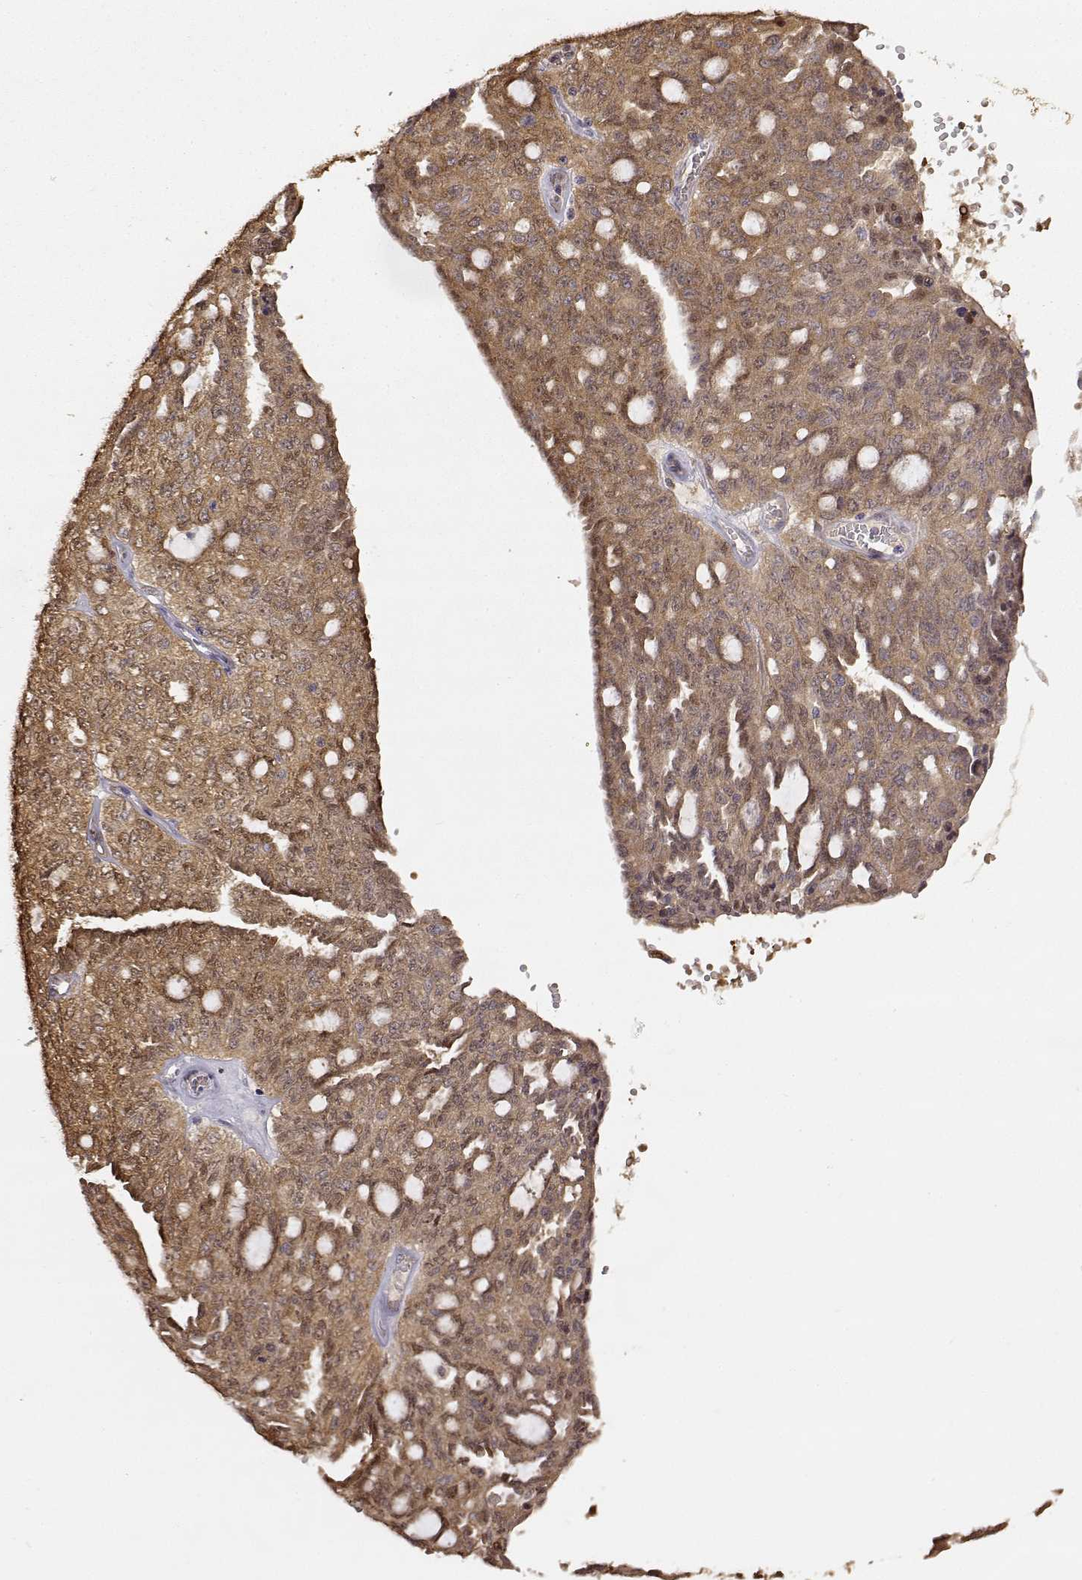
{"staining": {"intensity": "moderate", "quantity": ">75%", "location": "cytoplasmic/membranous,nuclear"}, "tissue": "ovarian cancer", "cell_type": "Tumor cells", "image_type": "cancer", "snomed": [{"axis": "morphology", "description": "Cystadenocarcinoma, serous, NOS"}, {"axis": "topography", "description": "Ovary"}], "caption": "Serous cystadenocarcinoma (ovarian) stained for a protein (brown) exhibits moderate cytoplasmic/membranous and nuclear positive expression in approximately >75% of tumor cells.", "gene": "CRIM1", "patient": {"sex": "female", "age": 71}}